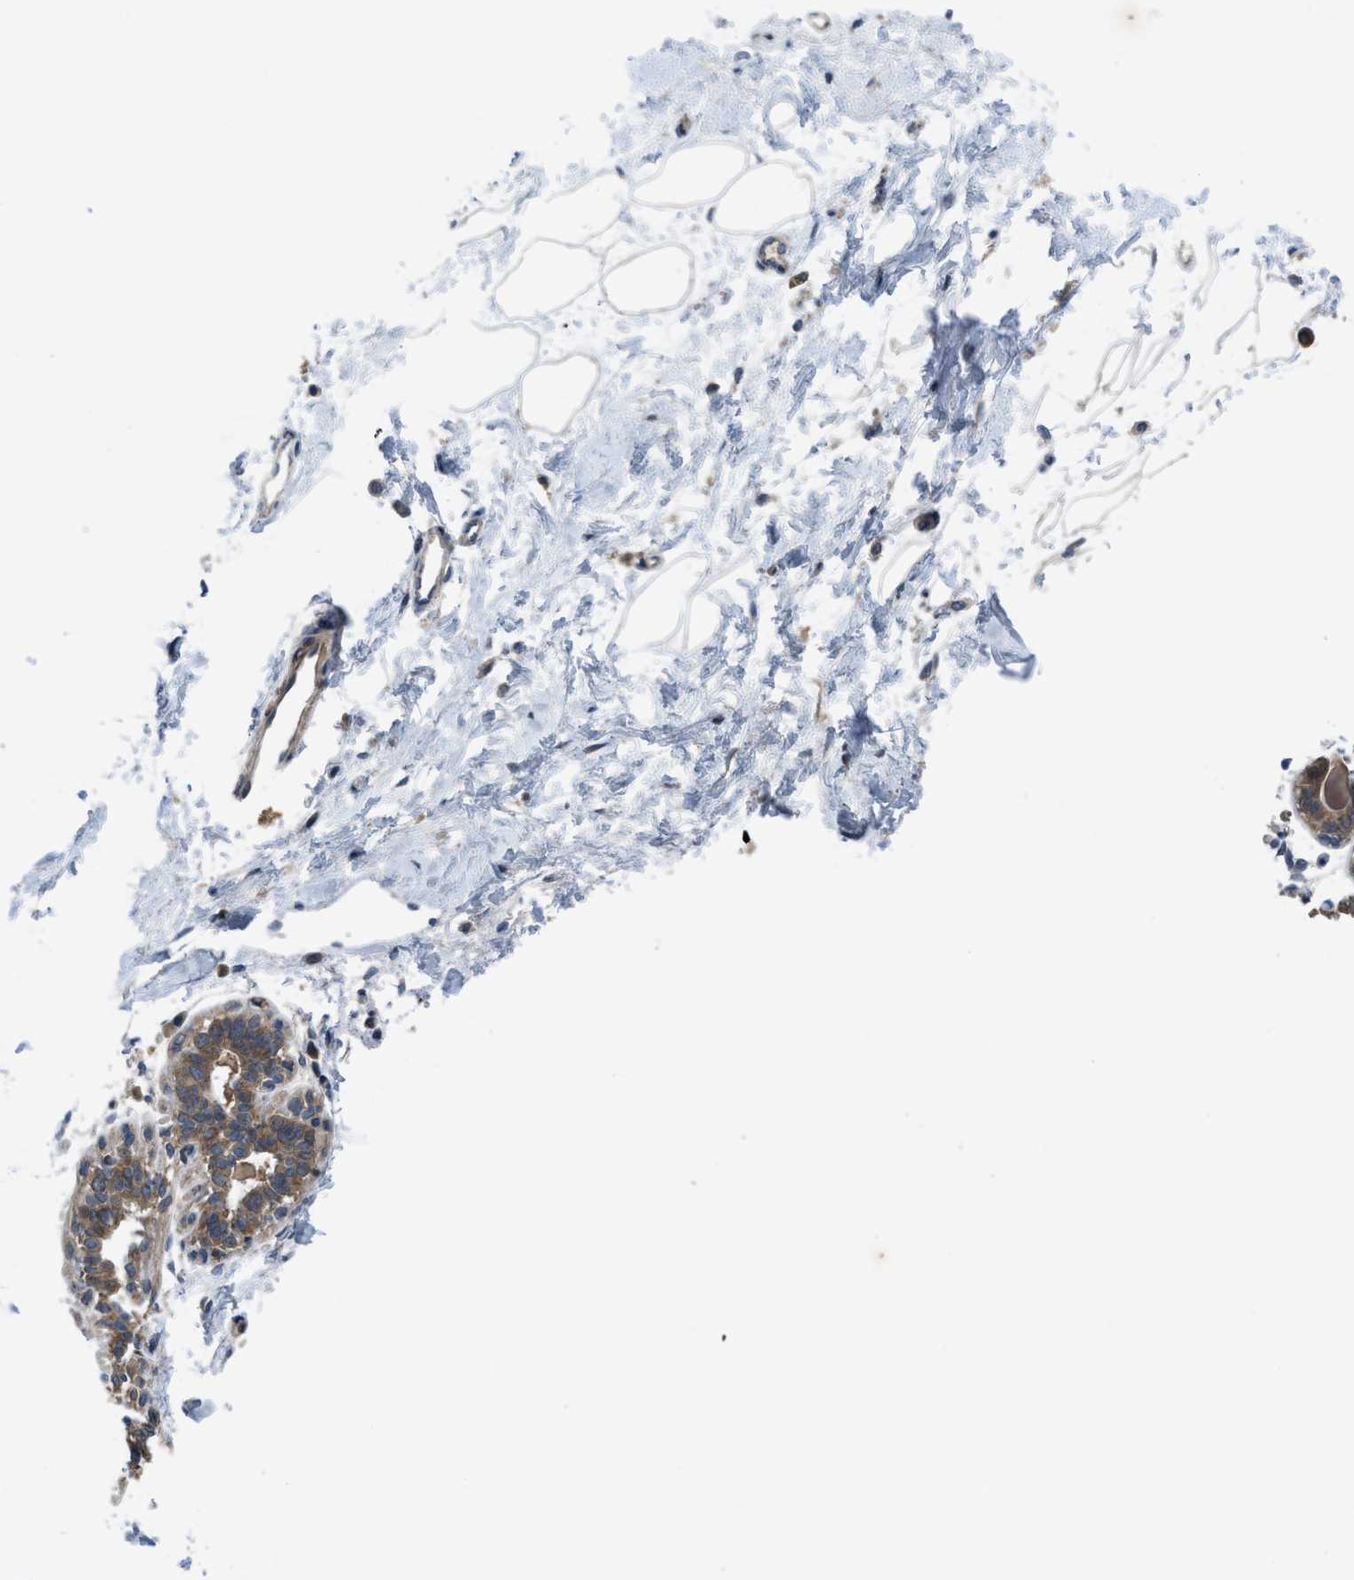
{"staining": {"intensity": "negative", "quantity": "none", "location": "none"}, "tissue": "breast", "cell_type": "Adipocytes", "image_type": "normal", "snomed": [{"axis": "morphology", "description": "Normal tissue, NOS"}, {"axis": "topography", "description": "Breast"}], "caption": "Adipocytes are negative for protein expression in normal human breast. The staining was performed using DAB (3,3'-diaminobenzidine) to visualize the protein expression in brown, while the nuclei were stained in blue with hematoxylin (Magnification: 20x).", "gene": "BAZ2B", "patient": {"sex": "female", "age": 45}}